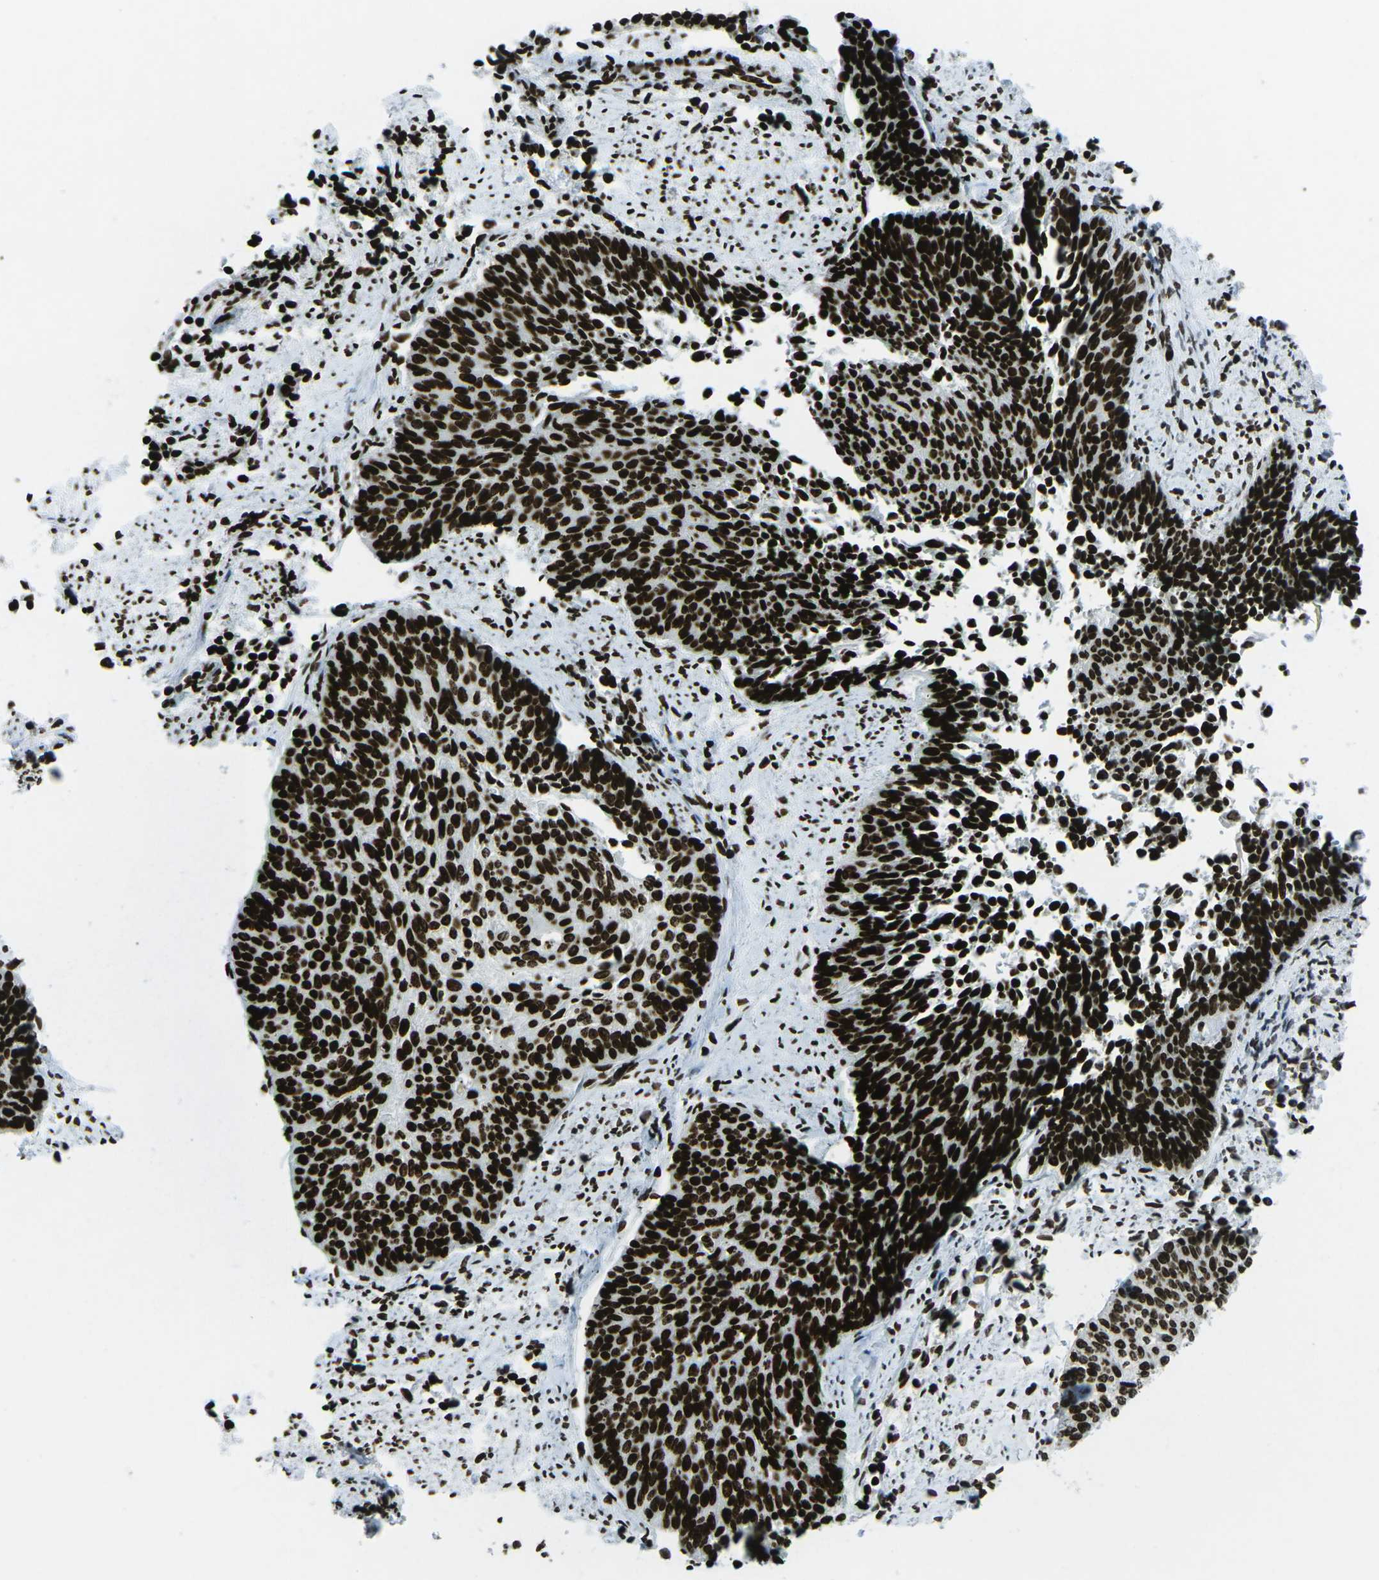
{"staining": {"intensity": "strong", "quantity": ">75%", "location": "nuclear"}, "tissue": "cervical cancer", "cell_type": "Tumor cells", "image_type": "cancer", "snomed": [{"axis": "morphology", "description": "Squamous cell carcinoma, NOS"}, {"axis": "topography", "description": "Cervix"}], "caption": "Strong nuclear protein expression is identified in approximately >75% of tumor cells in cervical cancer (squamous cell carcinoma).", "gene": "EME1", "patient": {"sex": "female", "age": 55}}